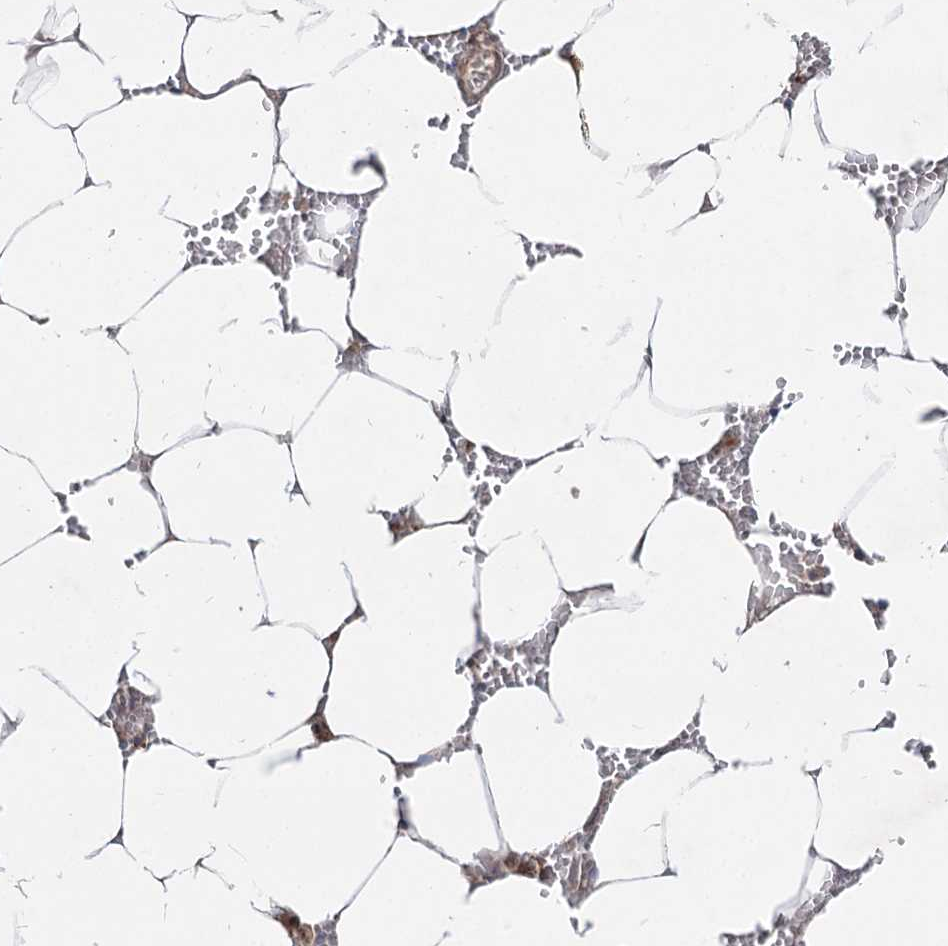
{"staining": {"intensity": "moderate", "quantity": "25%-75%", "location": "cytoplasmic/membranous"}, "tissue": "bone marrow", "cell_type": "Hematopoietic cells", "image_type": "normal", "snomed": [{"axis": "morphology", "description": "Normal tissue, NOS"}, {"axis": "topography", "description": "Bone marrow"}], "caption": "The micrograph demonstrates immunohistochemical staining of unremarkable bone marrow. There is moderate cytoplasmic/membranous positivity is seen in about 25%-75% of hematopoietic cells.", "gene": "SPART", "patient": {"sex": "male", "age": 70}}